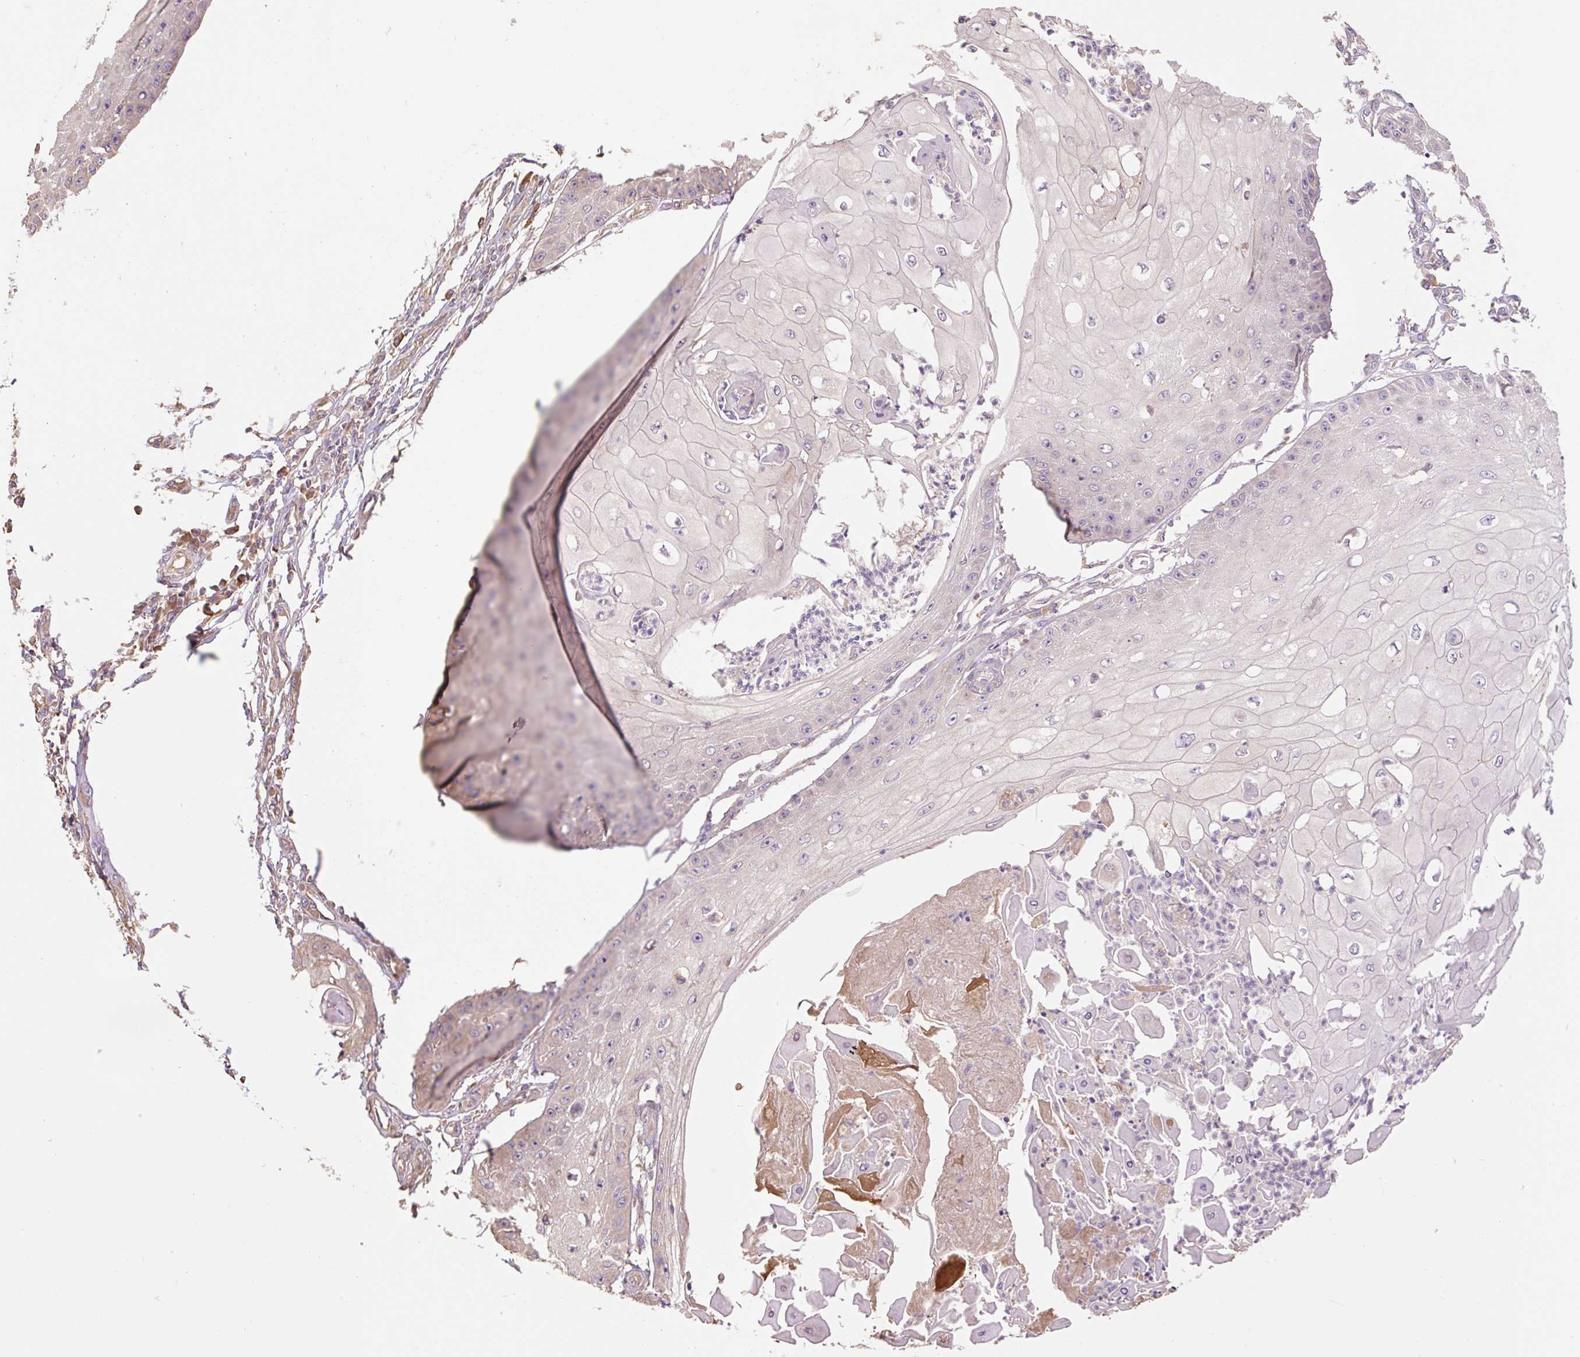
{"staining": {"intensity": "negative", "quantity": "none", "location": "none"}, "tissue": "skin cancer", "cell_type": "Tumor cells", "image_type": "cancer", "snomed": [{"axis": "morphology", "description": "Squamous cell carcinoma, NOS"}, {"axis": "topography", "description": "Skin"}], "caption": "IHC histopathology image of skin cancer (squamous cell carcinoma) stained for a protein (brown), which exhibits no expression in tumor cells.", "gene": "DESI1", "patient": {"sex": "male", "age": 70}}